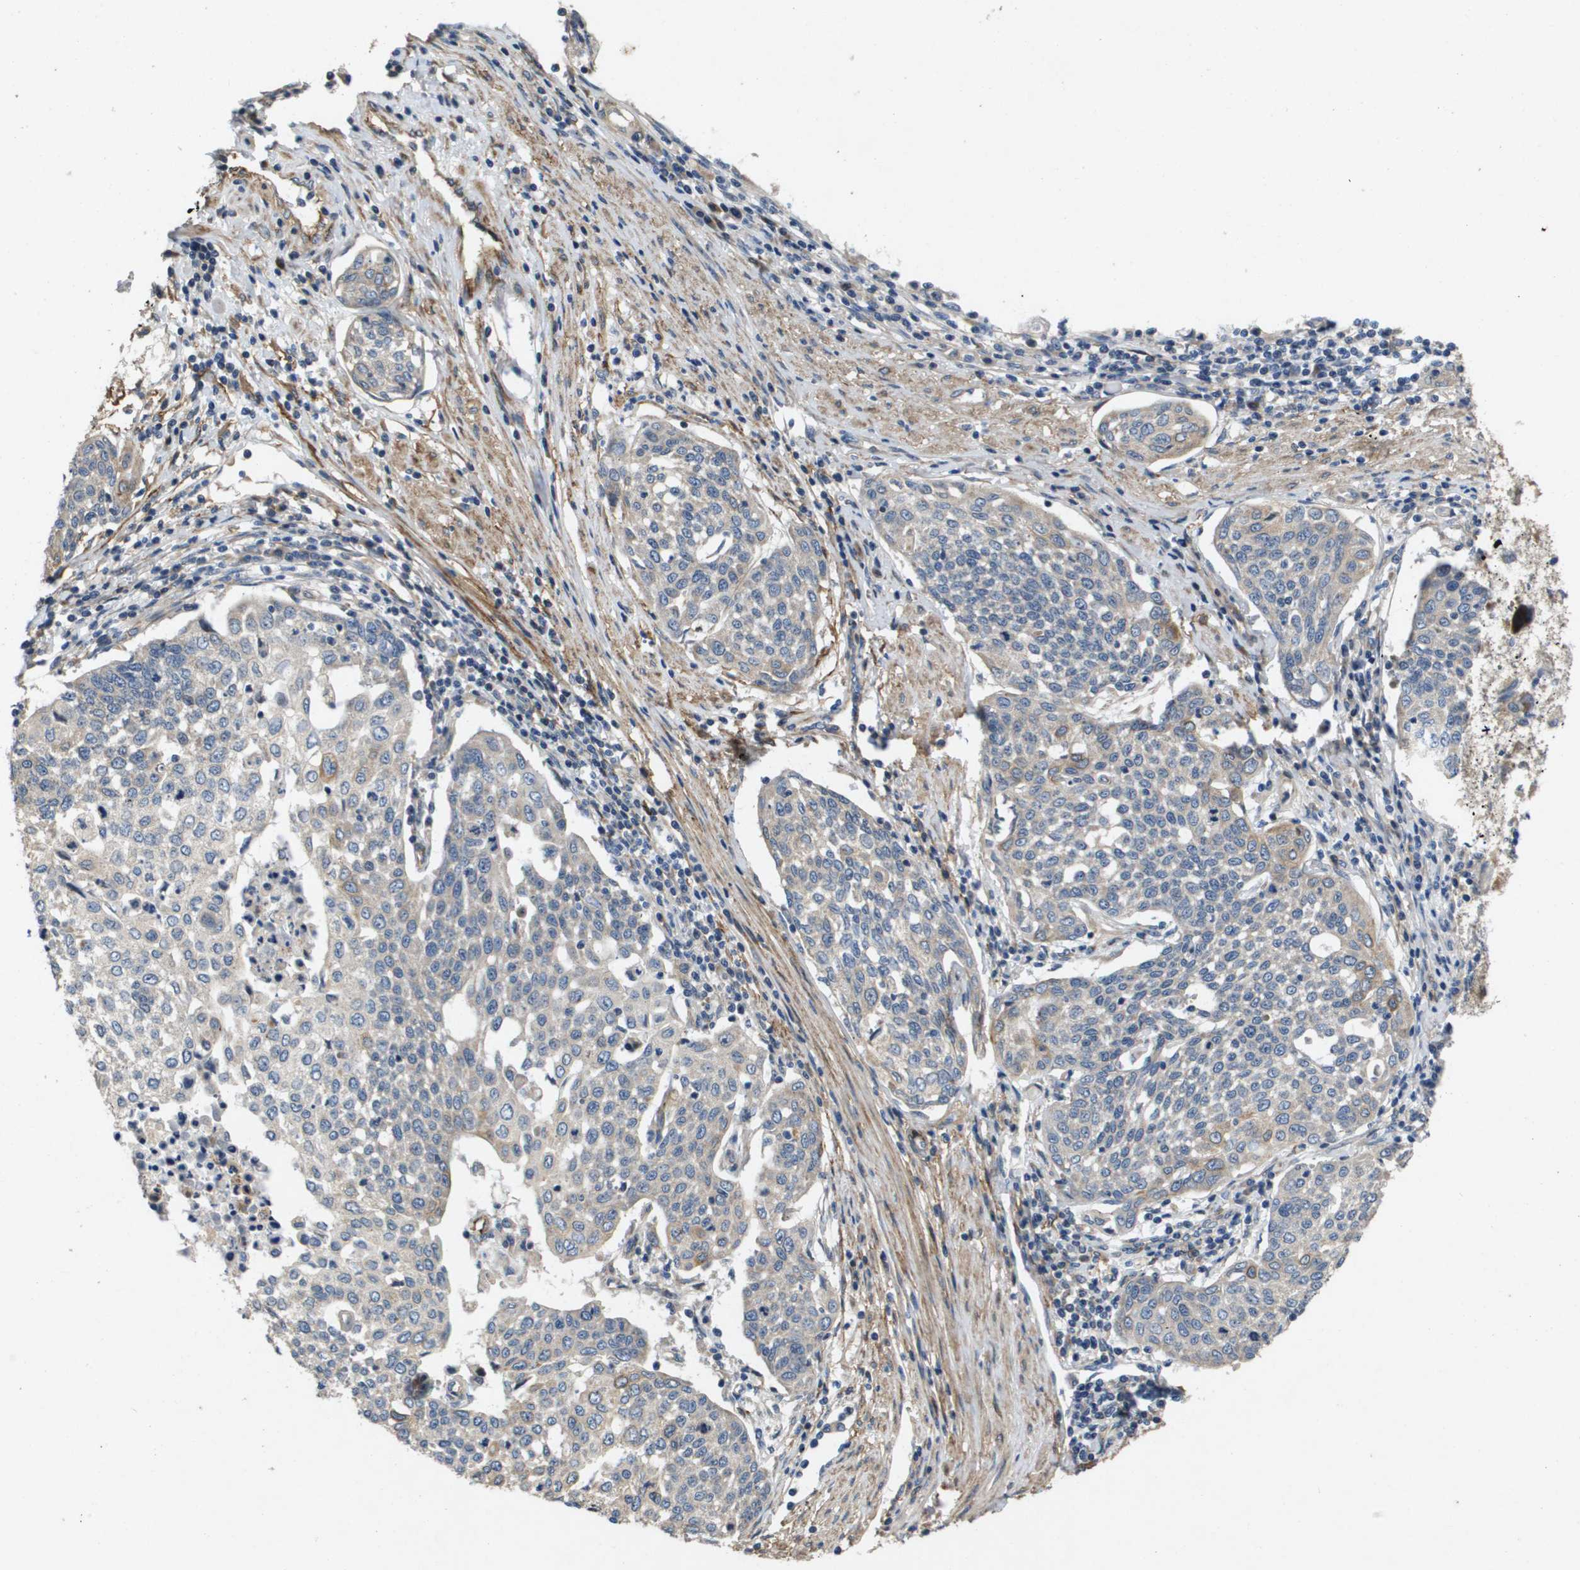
{"staining": {"intensity": "negative", "quantity": "none", "location": "none"}, "tissue": "cervical cancer", "cell_type": "Tumor cells", "image_type": "cancer", "snomed": [{"axis": "morphology", "description": "Squamous cell carcinoma, NOS"}, {"axis": "topography", "description": "Cervix"}], "caption": "Cervical squamous cell carcinoma stained for a protein using IHC exhibits no expression tumor cells.", "gene": "ENTPD2", "patient": {"sex": "female", "age": 34}}